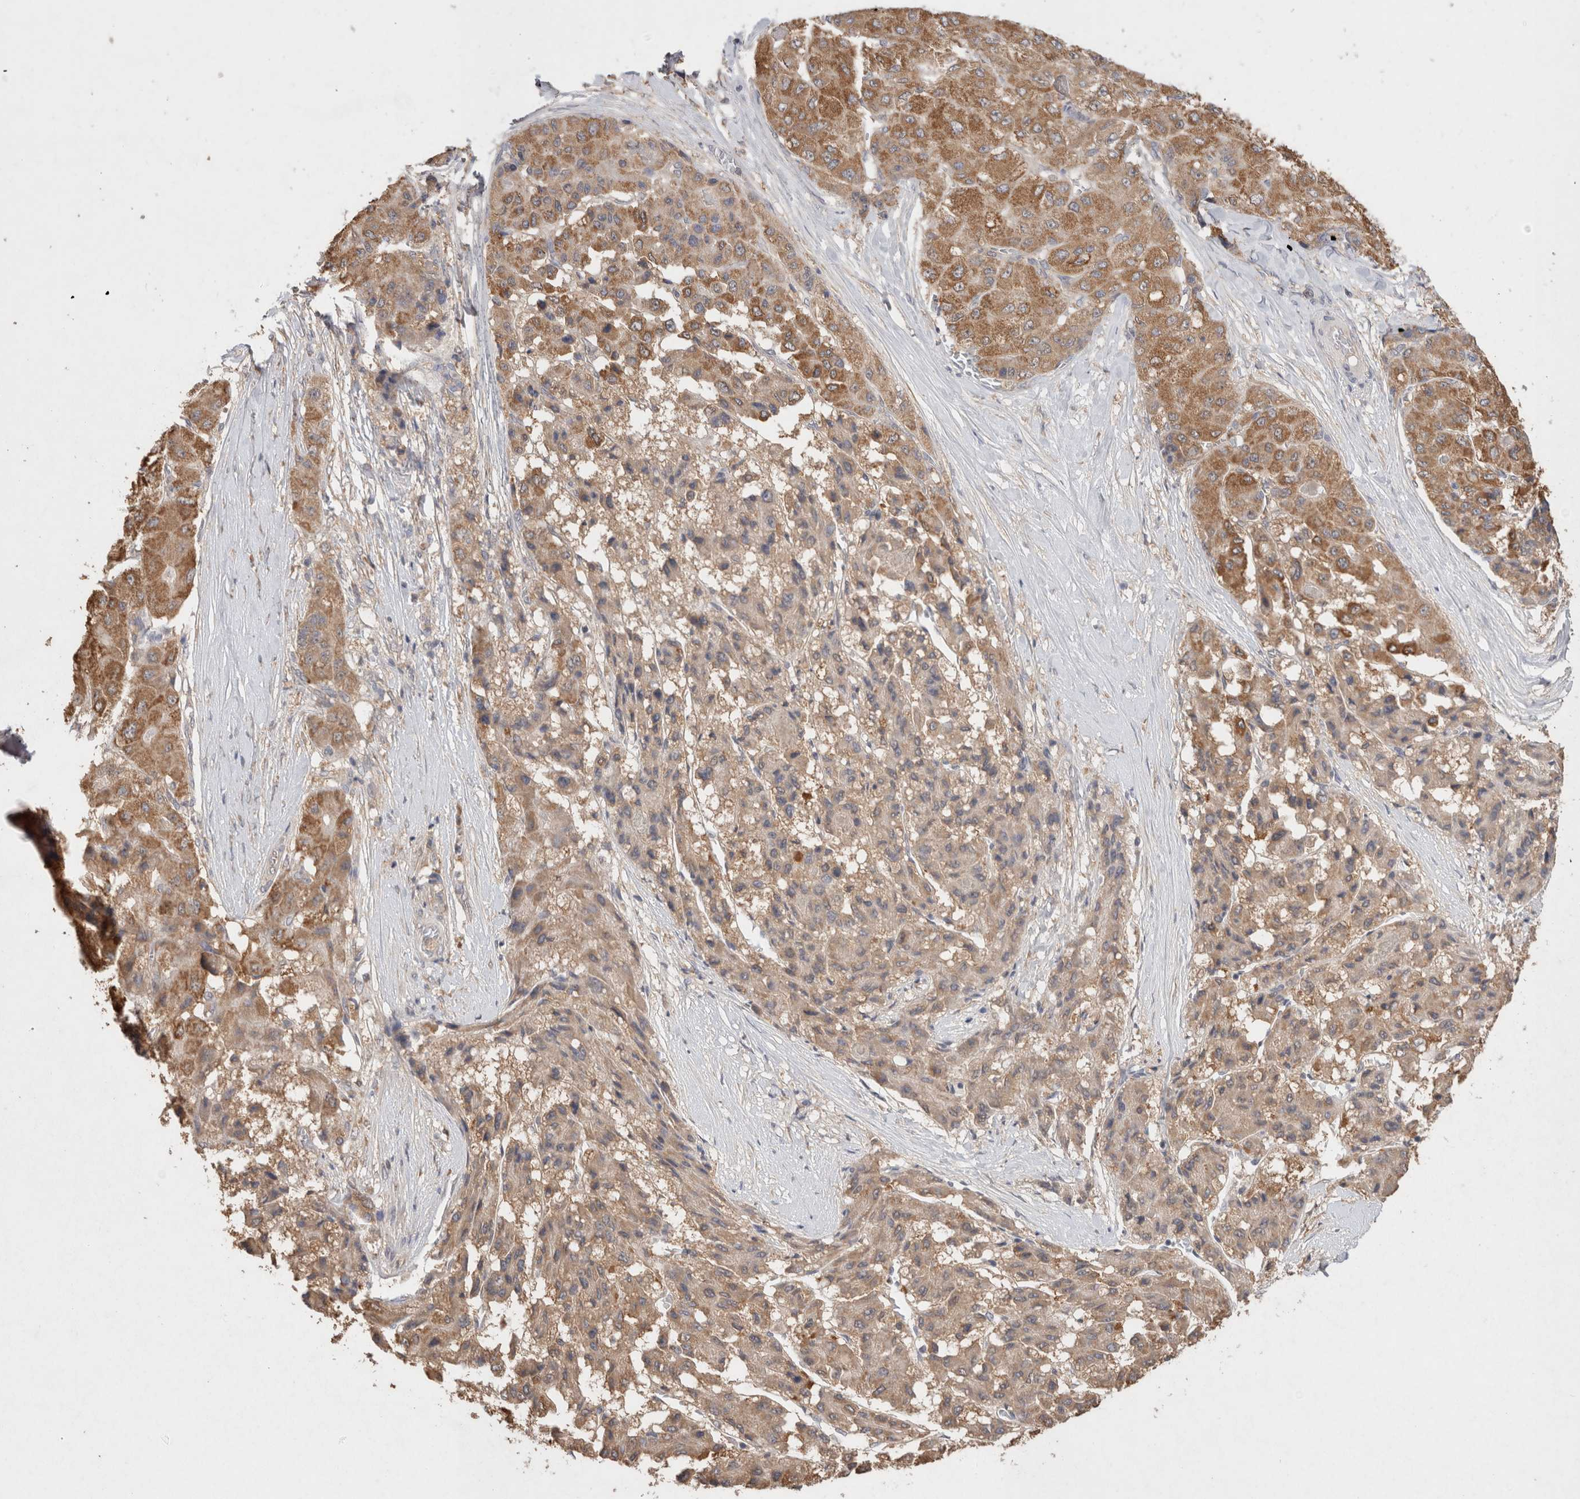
{"staining": {"intensity": "moderate", "quantity": ">75%", "location": "cytoplasmic/membranous"}, "tissue": "liver cancer", "cell_type": "Tumor cells", "image_type": "cancer", "snomed": [{"axis": "morphology", "description": "Carcinoma, Hepatocellular, NOS"}, {"axis": "topography", "description": "Liver"}], "caption": "Immunohistochemistry (IHC) histopathology image of human liver cancer (hepatocellular carcinoma) stained for a protein (brown), which reveals medium levels of moderate cytoplasmic/membranous expression in about >75% of tumor cells.", "gene": "RAB14", "patient": {"sex": "male", "age": 80}}